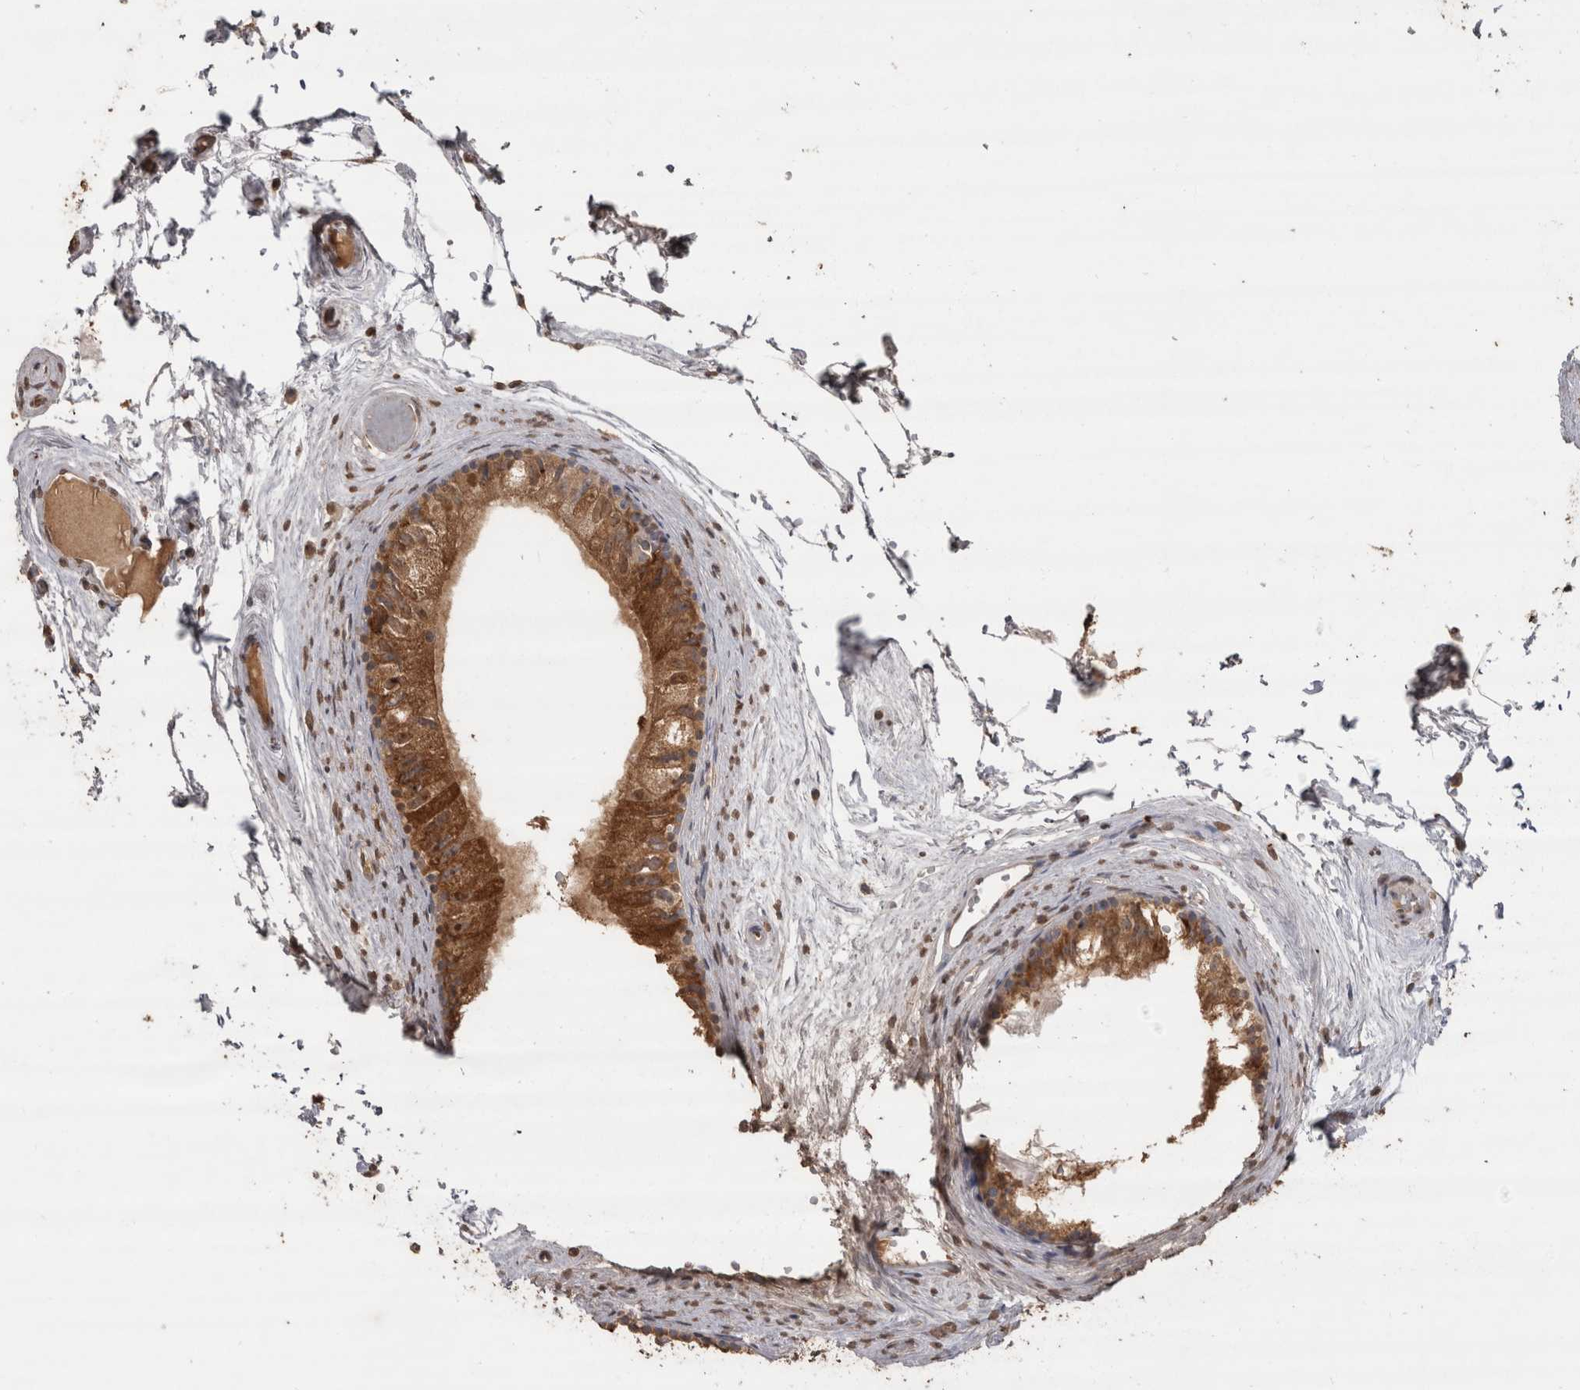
{"staining": {"intensity": "moderate", "quantity": ">75%", "location": "cytoplasmic/membranous,nuclear"}, "tissue": "epididymis", "cell_type": "Glandular cells", "image_type": "normal", "snomed": [{"axis": "morphology", "description": "Normal tissue, NOS"}, {"axis": "topography", "description": "Epididymis"}], "caption": "IHC (DAB) staining of unremarkable human epididymis shows moderate cytoplasmic/membranous,nuclear protein expression in approximately >75% of glandular cells. (DAB IHC with brightfield microscopy, high magnification).", "gene": "CRELD2", "patient": {"sex": "male", "age": 79}}